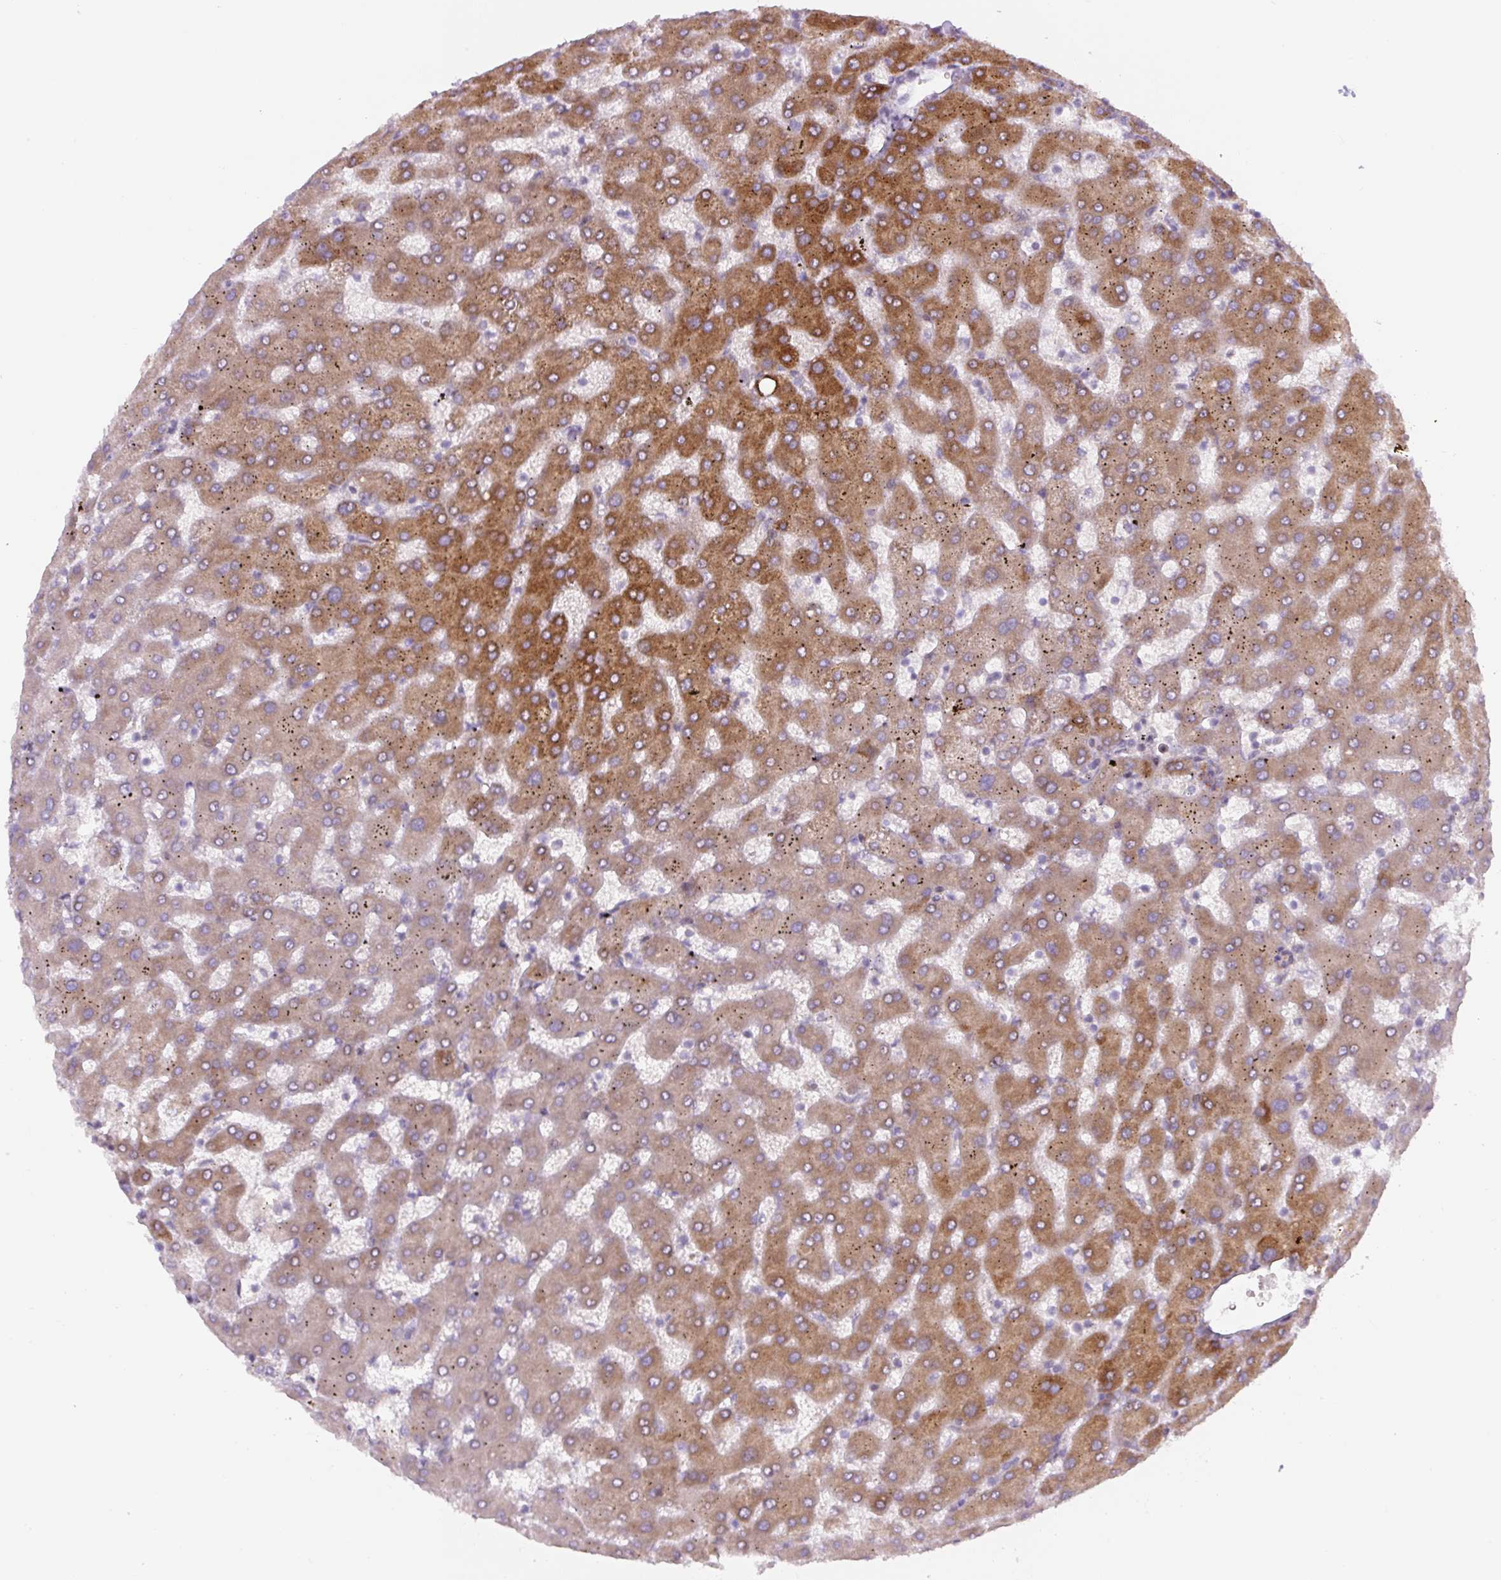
{"staining": {"intensity": "negative", "quantity": "none", "location": "none"}, "tissue": "liver", "cell_type": "Cholangiocytes", "image_type": "normal", "snomed": [{"axis": "morphology", "description": "Normal tissue, NOS"}, {"axis": "topography", "description": "Liver"}], "caption": "Cholangiocytes are negative for brown protein staining in benign liver.", "gene": "YIF1B", "patient": {"sex": "female", "age": 63}}